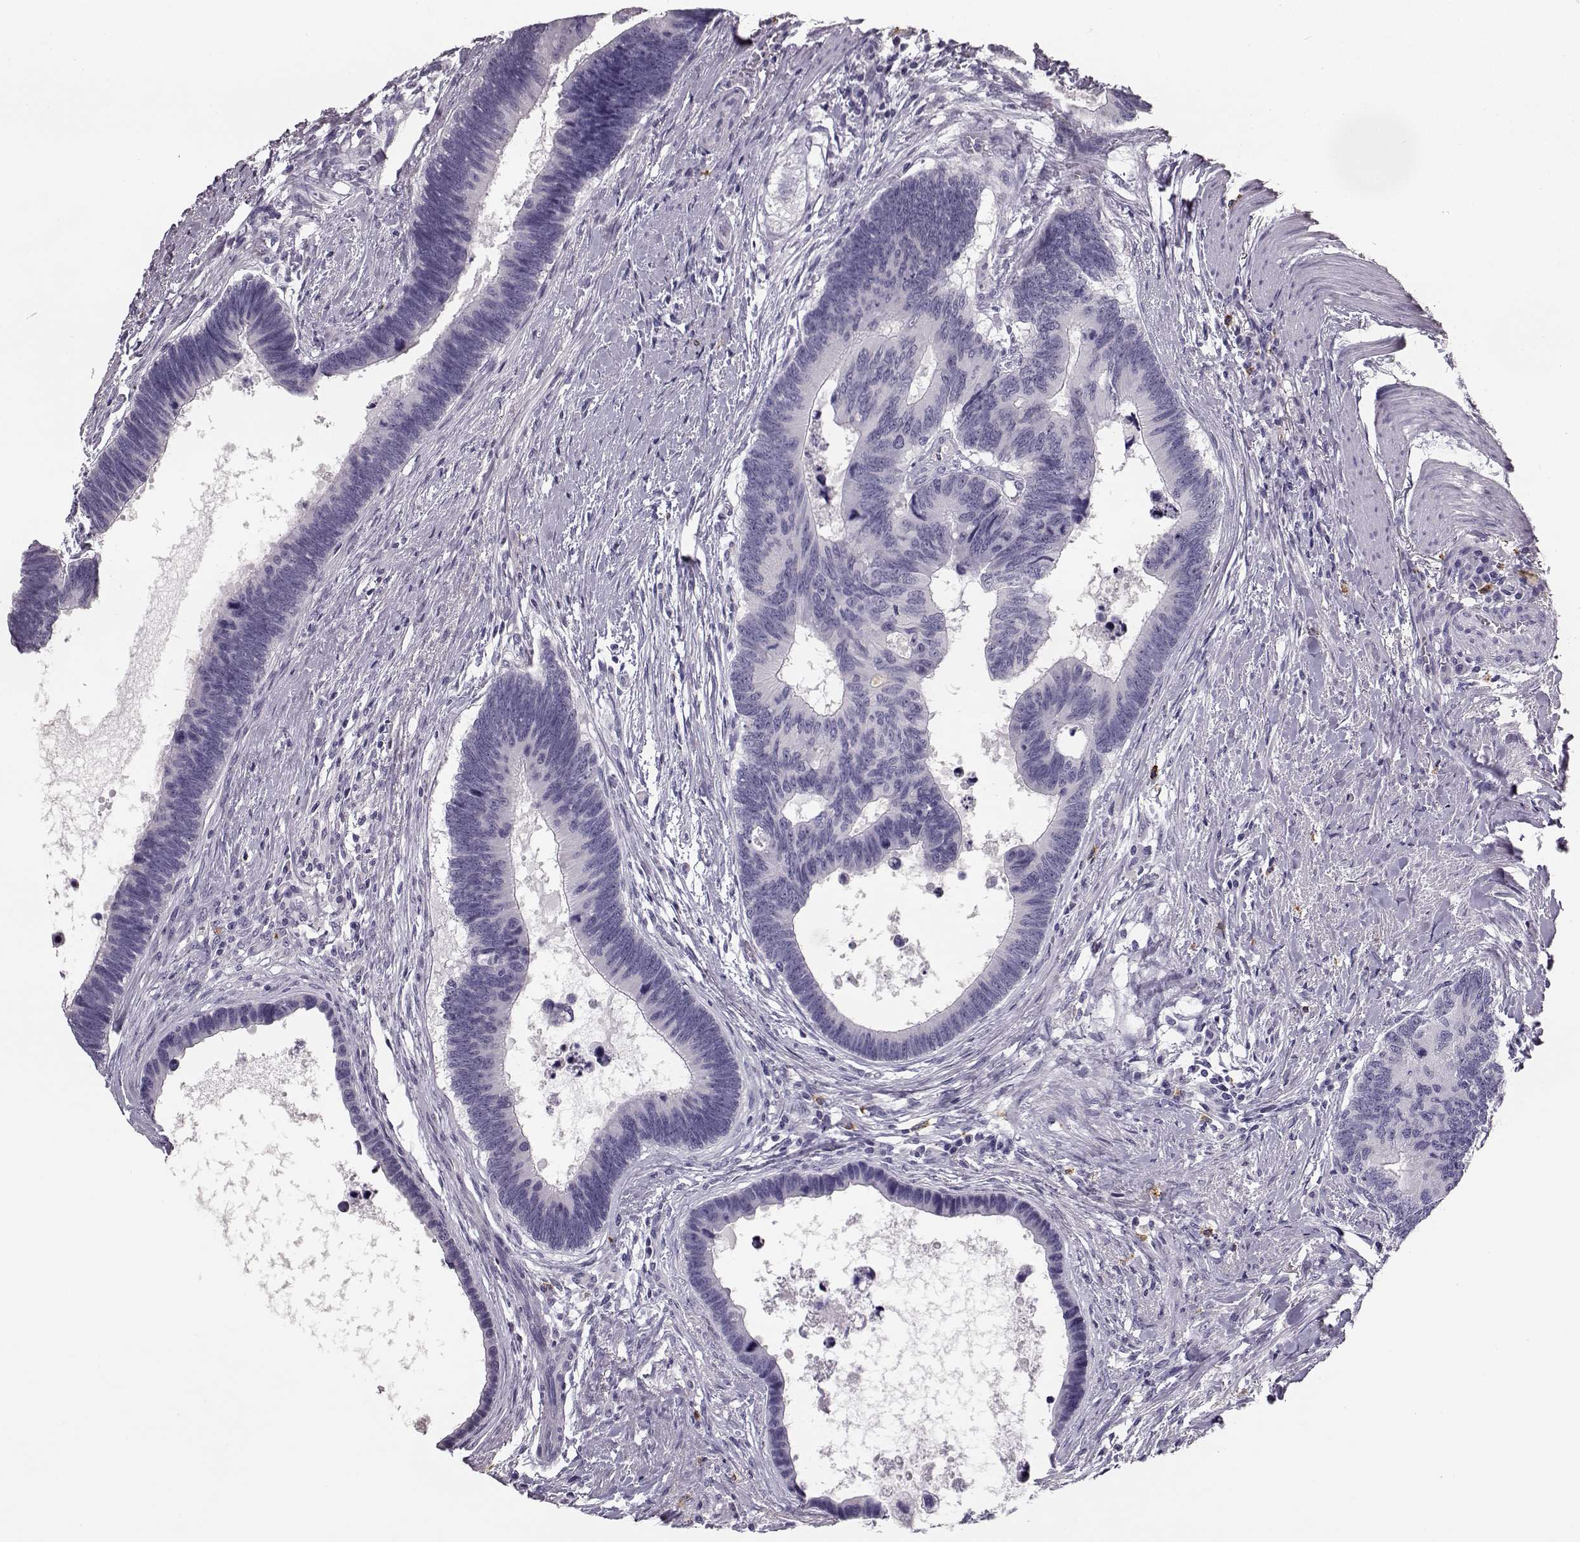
{"staining": {"intensity": "negative", "quantity": "none", "location": "none"}, "tissue": "colorectal cancer", "cell_type": "Tumor cells", "image_type": "cancer", "snomed": [{"axis": "morphology", "description": "Adenocarcinoma, NOS"}, {"axis": "topography", "description": "Colon"}], "caption": "The IHC micrograph has no significant expression in tumor cells of adenocarcinoma (colorectal) tissue. (DAB IHC visualized using brightfield microscopy, high magnification).", "gene": "NPTXR", "patient": {"sex": "female", "age": 77}}